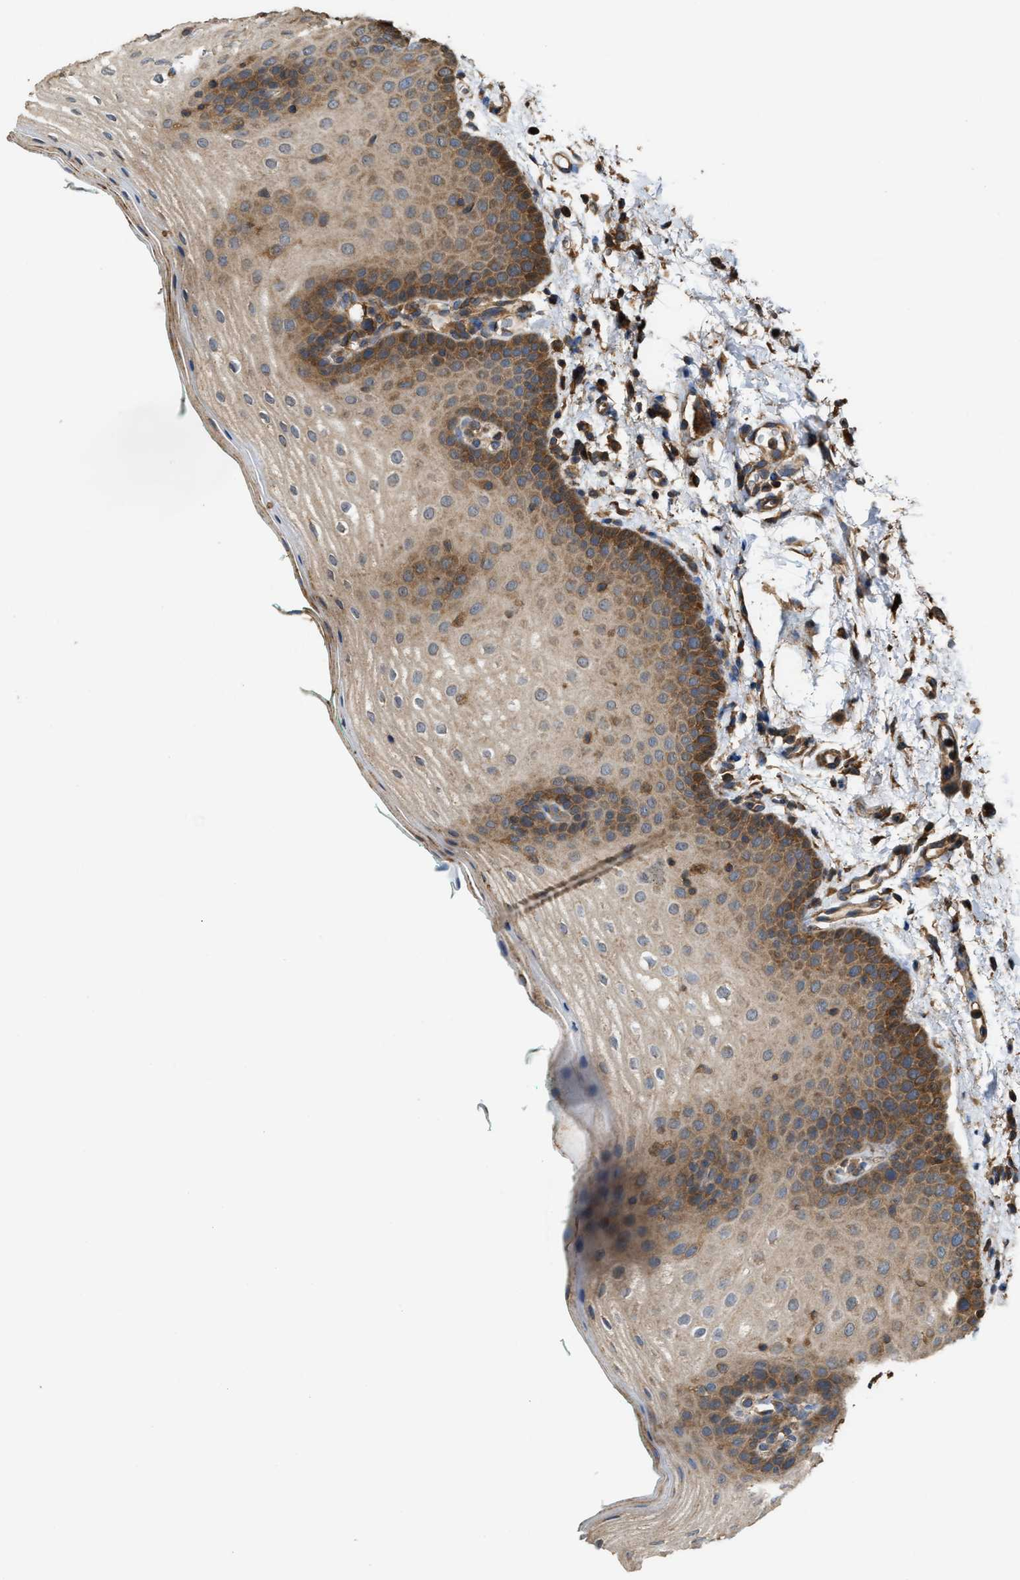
{"staining": {"intensity": "moderate", "quantity": "25%-75%", "location": "cytoplasmic/membranous"}, "tissue": "oral mucosa", "cell_type": "Squamous epithelial cells", "image_type": "normal", "snomed": [{"axis": "morphology", "description": "Normal tissue, NOS"}, {"axis": "topography", "description": "Skin"}, {"axis": "topography", "description": "Oral tissue"}], "caption": "Immunohistochemical staining of normal oral mucosa exhibits 25%-75% levels of moderate cytoplasmic/membranous protein positivity in approximately 25%-75% of squamous epithelial cells. Using DAB (3,3'-diaminobenzidine) (brown) and hematoxylin (blue) stains, captured at high magnification using brightfield microscopy.", "gene": "ATIC", "patient": {"sex": "male", "age": 84}}